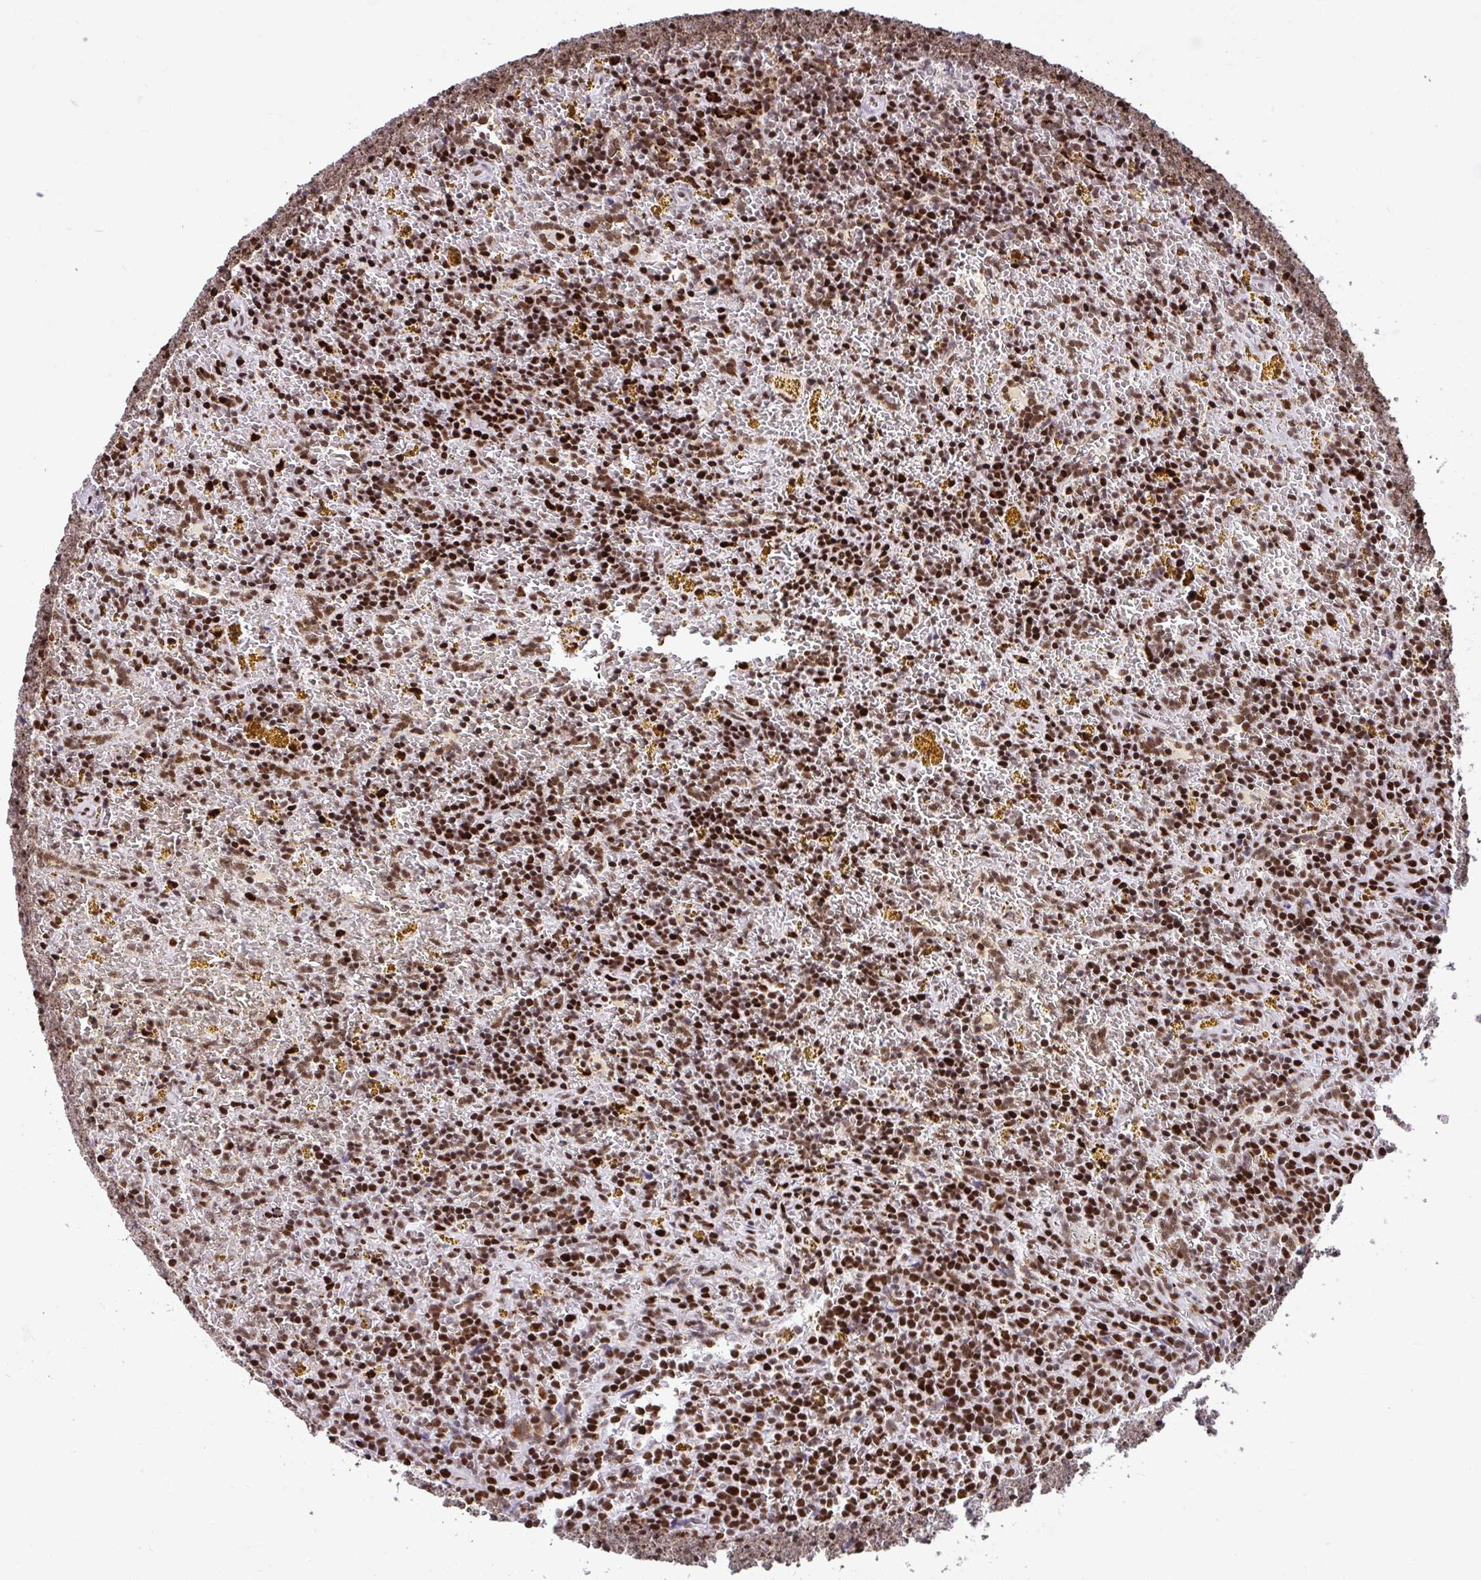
{"staining": {"intensity": "strong", "quantity": ">75%", "location": "nuclear"}, "tissue": "lymphoma", "cell_type": "Tumor cells", "image_type": "cancer", "snomed": [{"axis": "morphology", "description": "Malignant lymphoma, non-Hodgkin's type, Low grade"}, {"axis": "topography", "description": "Spleen"}, {"axis": "topography", "description": "Lymph node"}], "caption": "DAB (3,3'-diaminobenzidine) immunohistochemical staining of human malignant lymphoma, non-Hodgkin's type (low-grade) displays strong nuclear protein staining in about >75% of tumor cells.", "gene": "SLC35C2", "patient": {"sex": "female", "age": 66}}